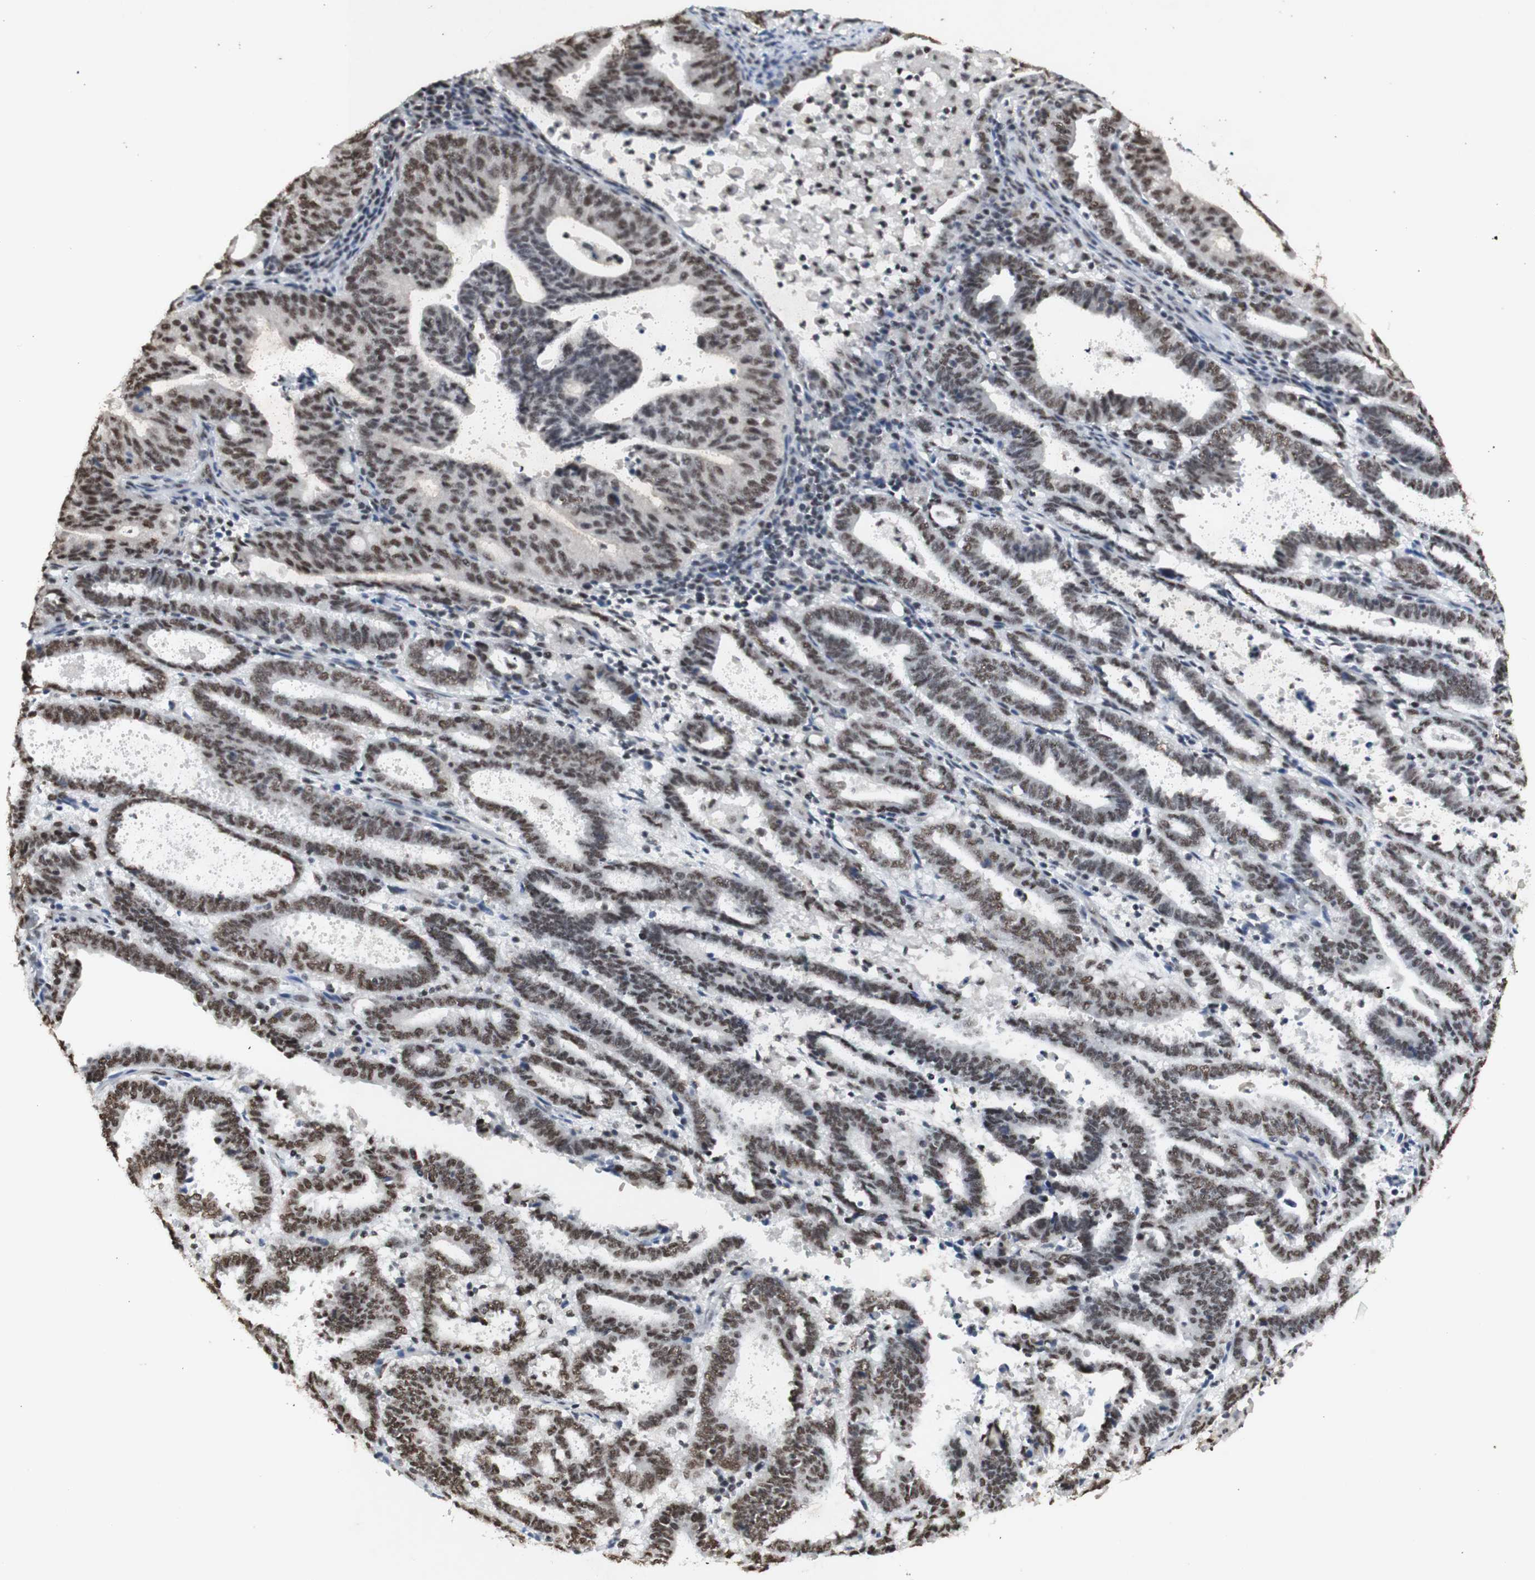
{"staining": {"intensity": "moderate", "quantity": ">75%", "location": "nuclear"}, "tissue": "endometrial cancer", "cell_type": "Tumor cells", "image_type": "cancer", "snomed": [{"axis": "morphology", "description": "Adenocarcinoma, NOS"}, {"axis": "topography", "description": "Uterus"}], "caption": "Moderate nuclear staining is appreciated in approximately >75% of tumor cells in endometrial cancer (adenocarcinoma). Using DAB (brown) and hematoxylin (blue) stains, captured at high magnification using brightfield microscopy.", "gene": "SNRPB", "patient": {"sex": "female", "age": 83}}